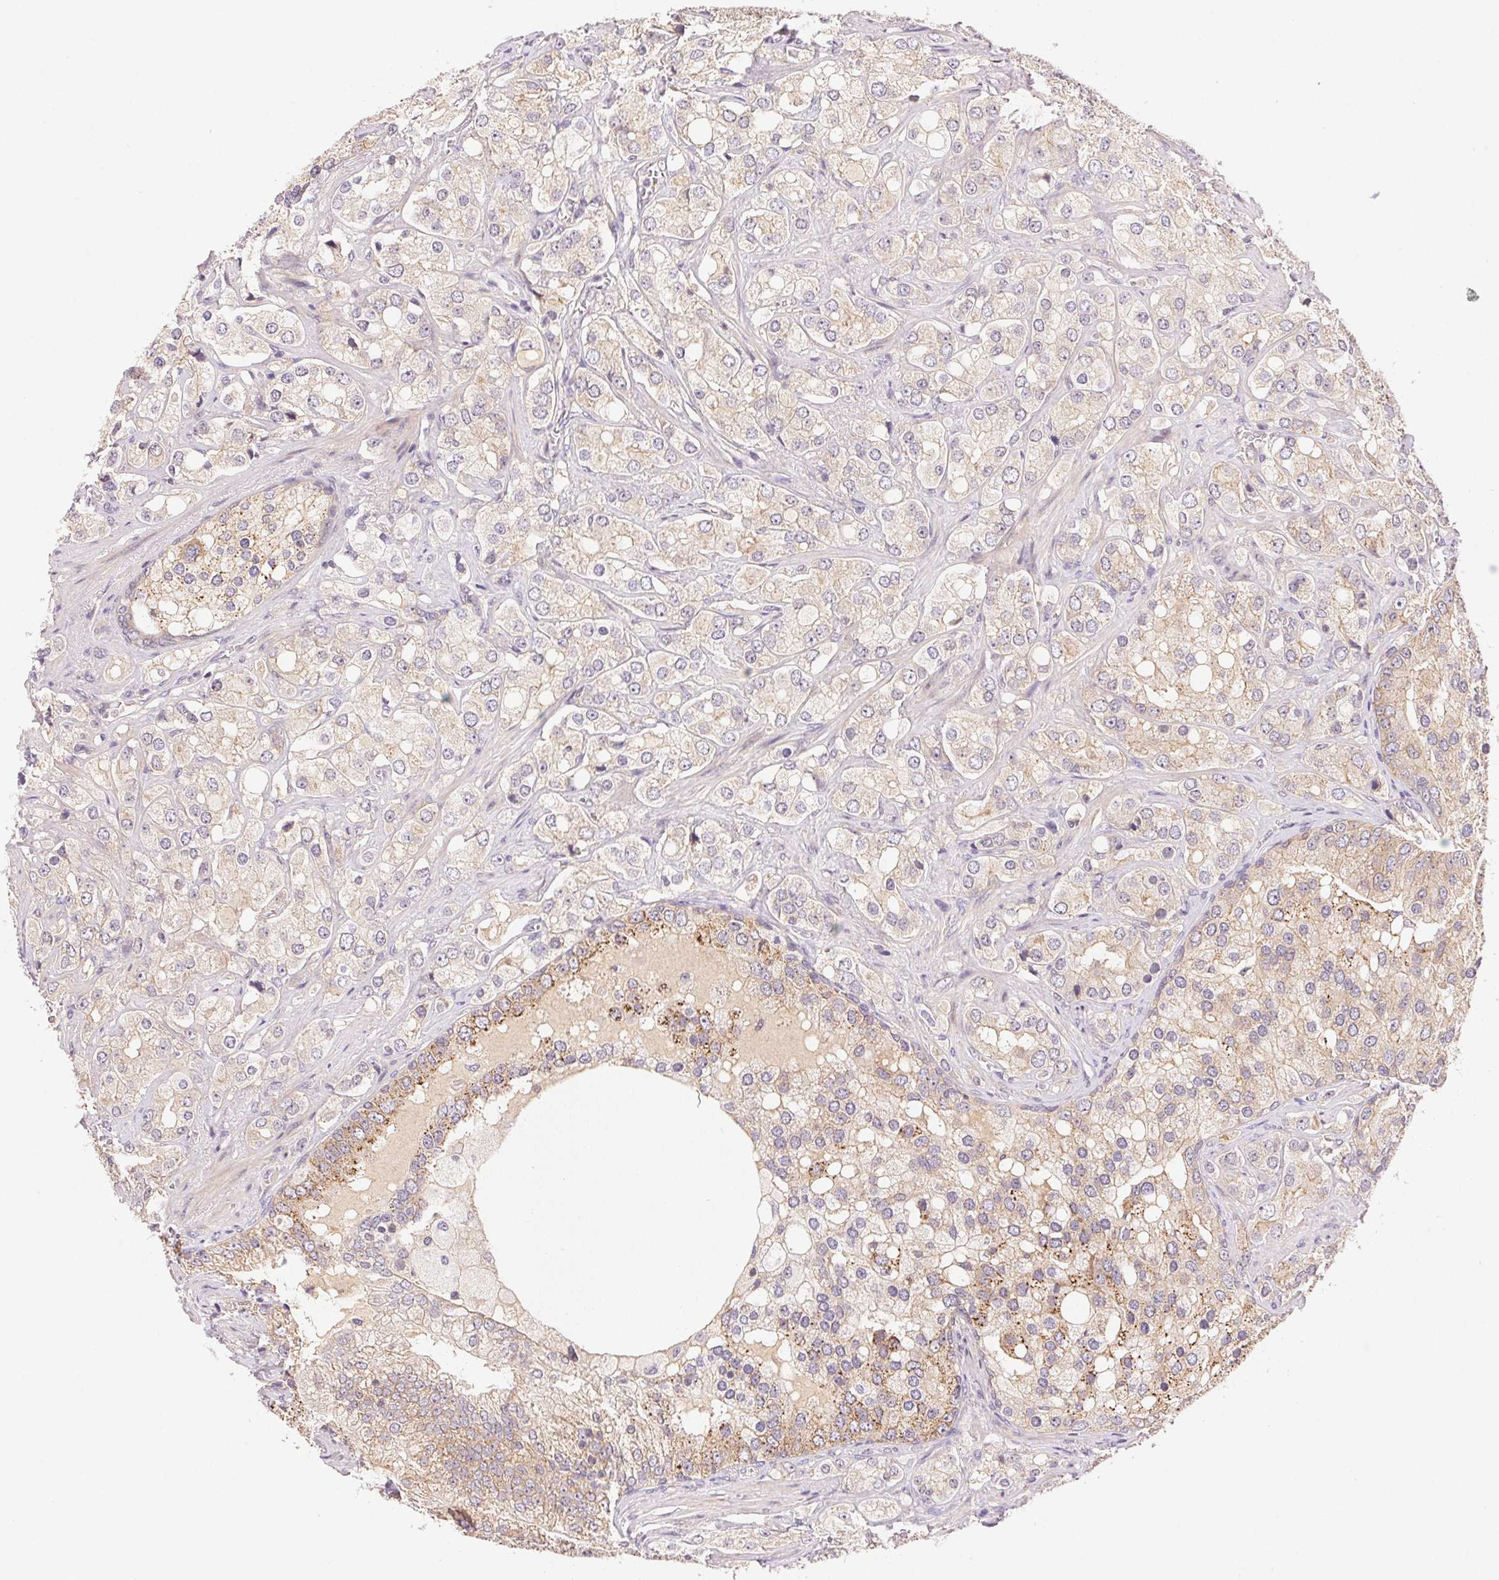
{"staining": {"intensity": "strong", "quantity": "25%-75%", "location": "cytoplasmic/membranous"}, "tissue": "prostate cancer", "cell_type": "Tumor cells", "image_type": "cancer", "snomed": [{"axis": "morphology", "description": "Adenocarcinoma, High grade"}, {"axis": "topography", "description": "Prostate"}], "caption": "Strong cytoplasmic/membranous positivity for a protein is seen in approximately 25%-75% of tumor cells of prostate cancer using immunohistochemistry.", "gene": "BNIP5", "patient": {"sex": "male", "age": 67}}